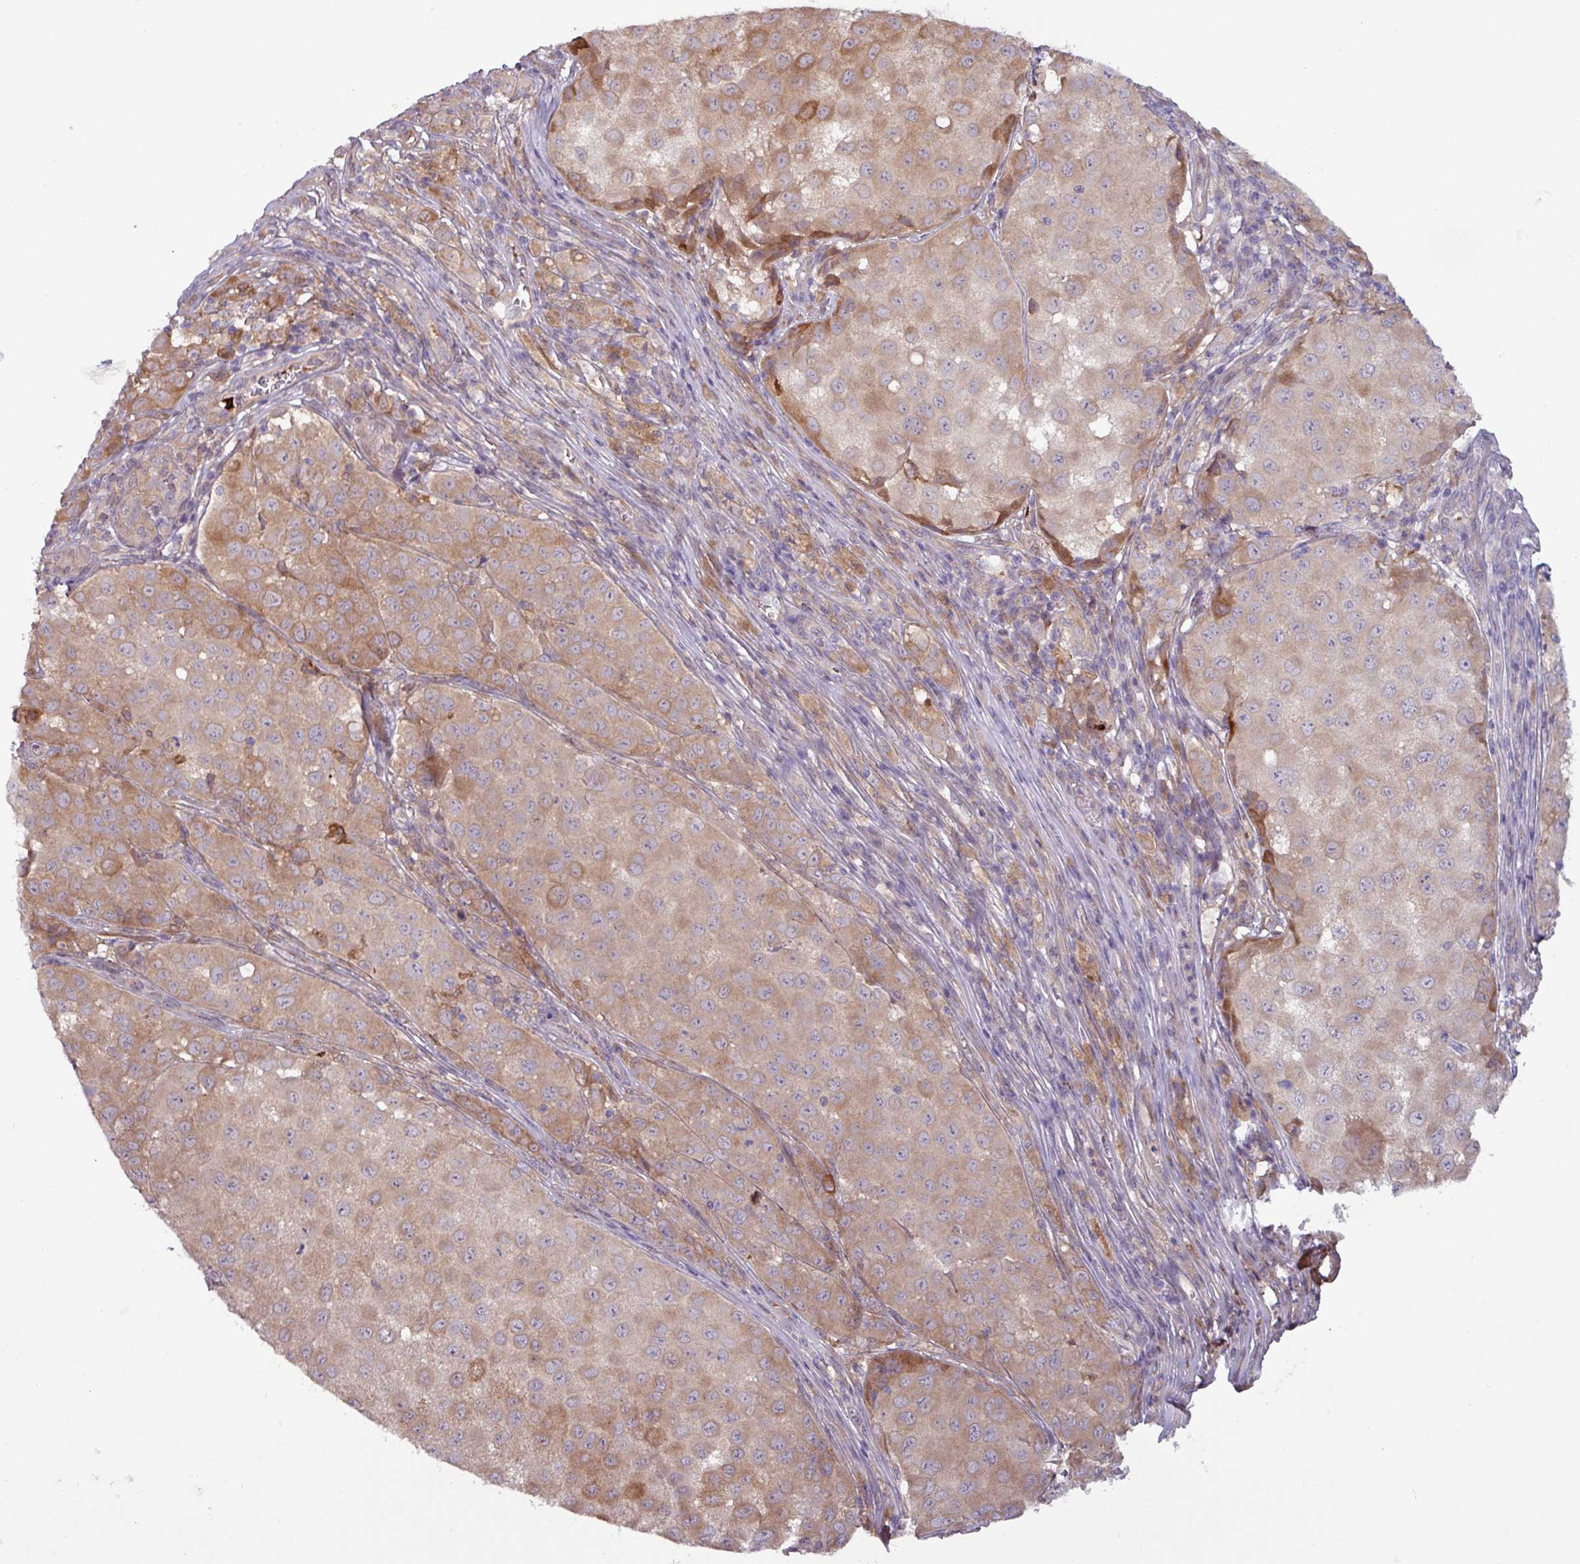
{"staining": {"intensity": "moderate", "quantity": ">75%", "location": "cytoplasmic/membranous"}, "tissue": "melanoma", "cell_type": "Tumor cells", "image_type": "cancer", "snomed": [{"axis": "morphology", "description": "Malignant melanoma, NOS"}, {"axis": "topography", "description": "Skin"}], "caption": "Immunohistochemical staining of human melanoma demonstrates medium levels of moderate cytoplasmic/membranous protein staining in about >75% of tumor cells. (DAB = brown stain, brightfield microscopy at high magnification).", "gene": "PCED1A", "patient": {"sex": "male", "age": 64}}